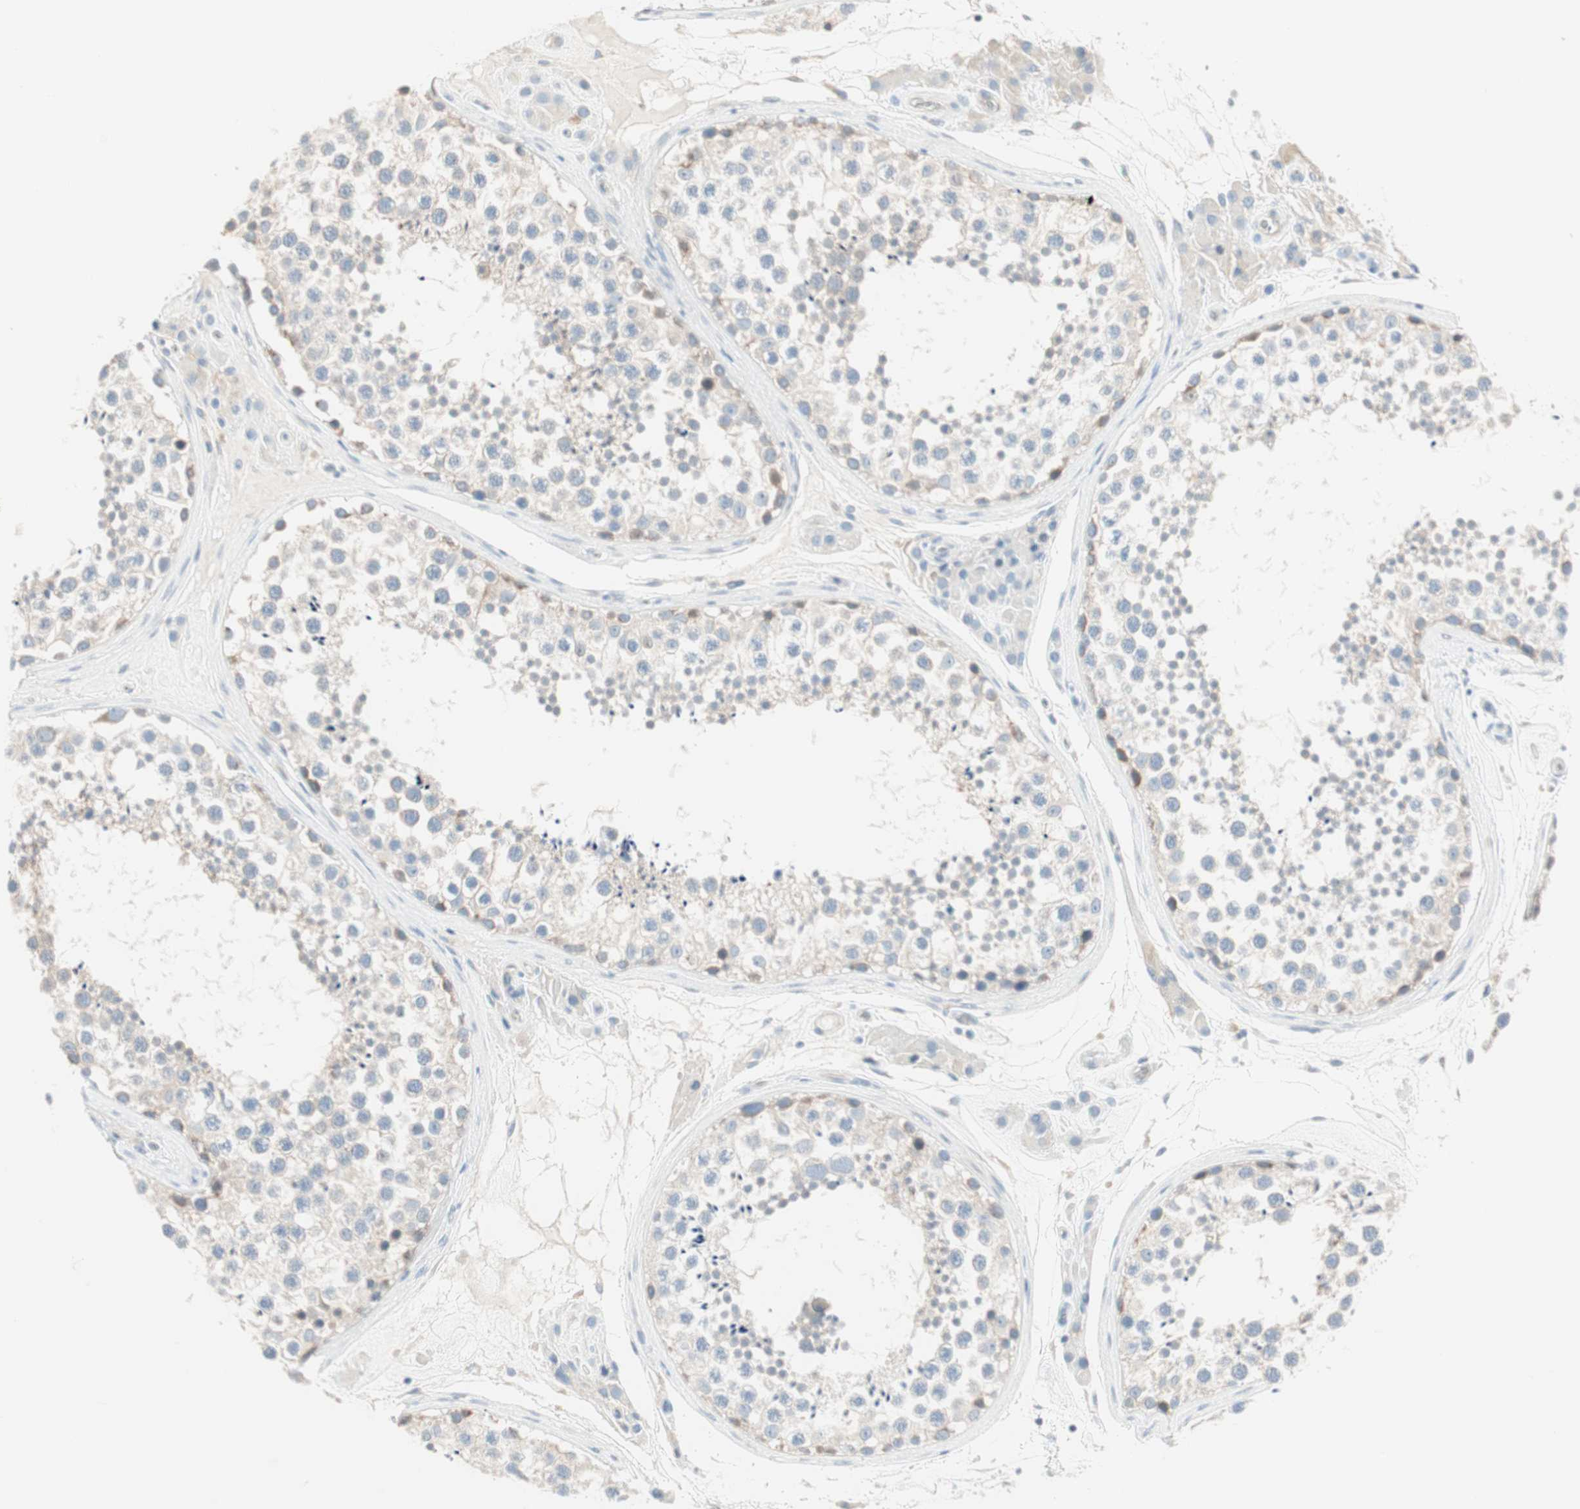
{"staining": {"intensity": "weak", "quantity": "<25%", "location": "cytoplasmic/membranous"}, "tissue": "testis", "cell_type": "Cells in seminiferous ducts", "image_type": "normal", "snomed": [{"axis": "morphology", "description": "Normal tissue, NOS"}, {"axis": "topography", "description": "Testis"}], "caption": "Immunohistochemistry (IHC) histopathology image of benign testis: testis stained with DAB (3,3'-diaminobenzidine) demonstrates no significant protein positivity in cells in seminiferous ducts.", "gene": "SULT1C2", "patient": {"sex": "male", "age": 46}}